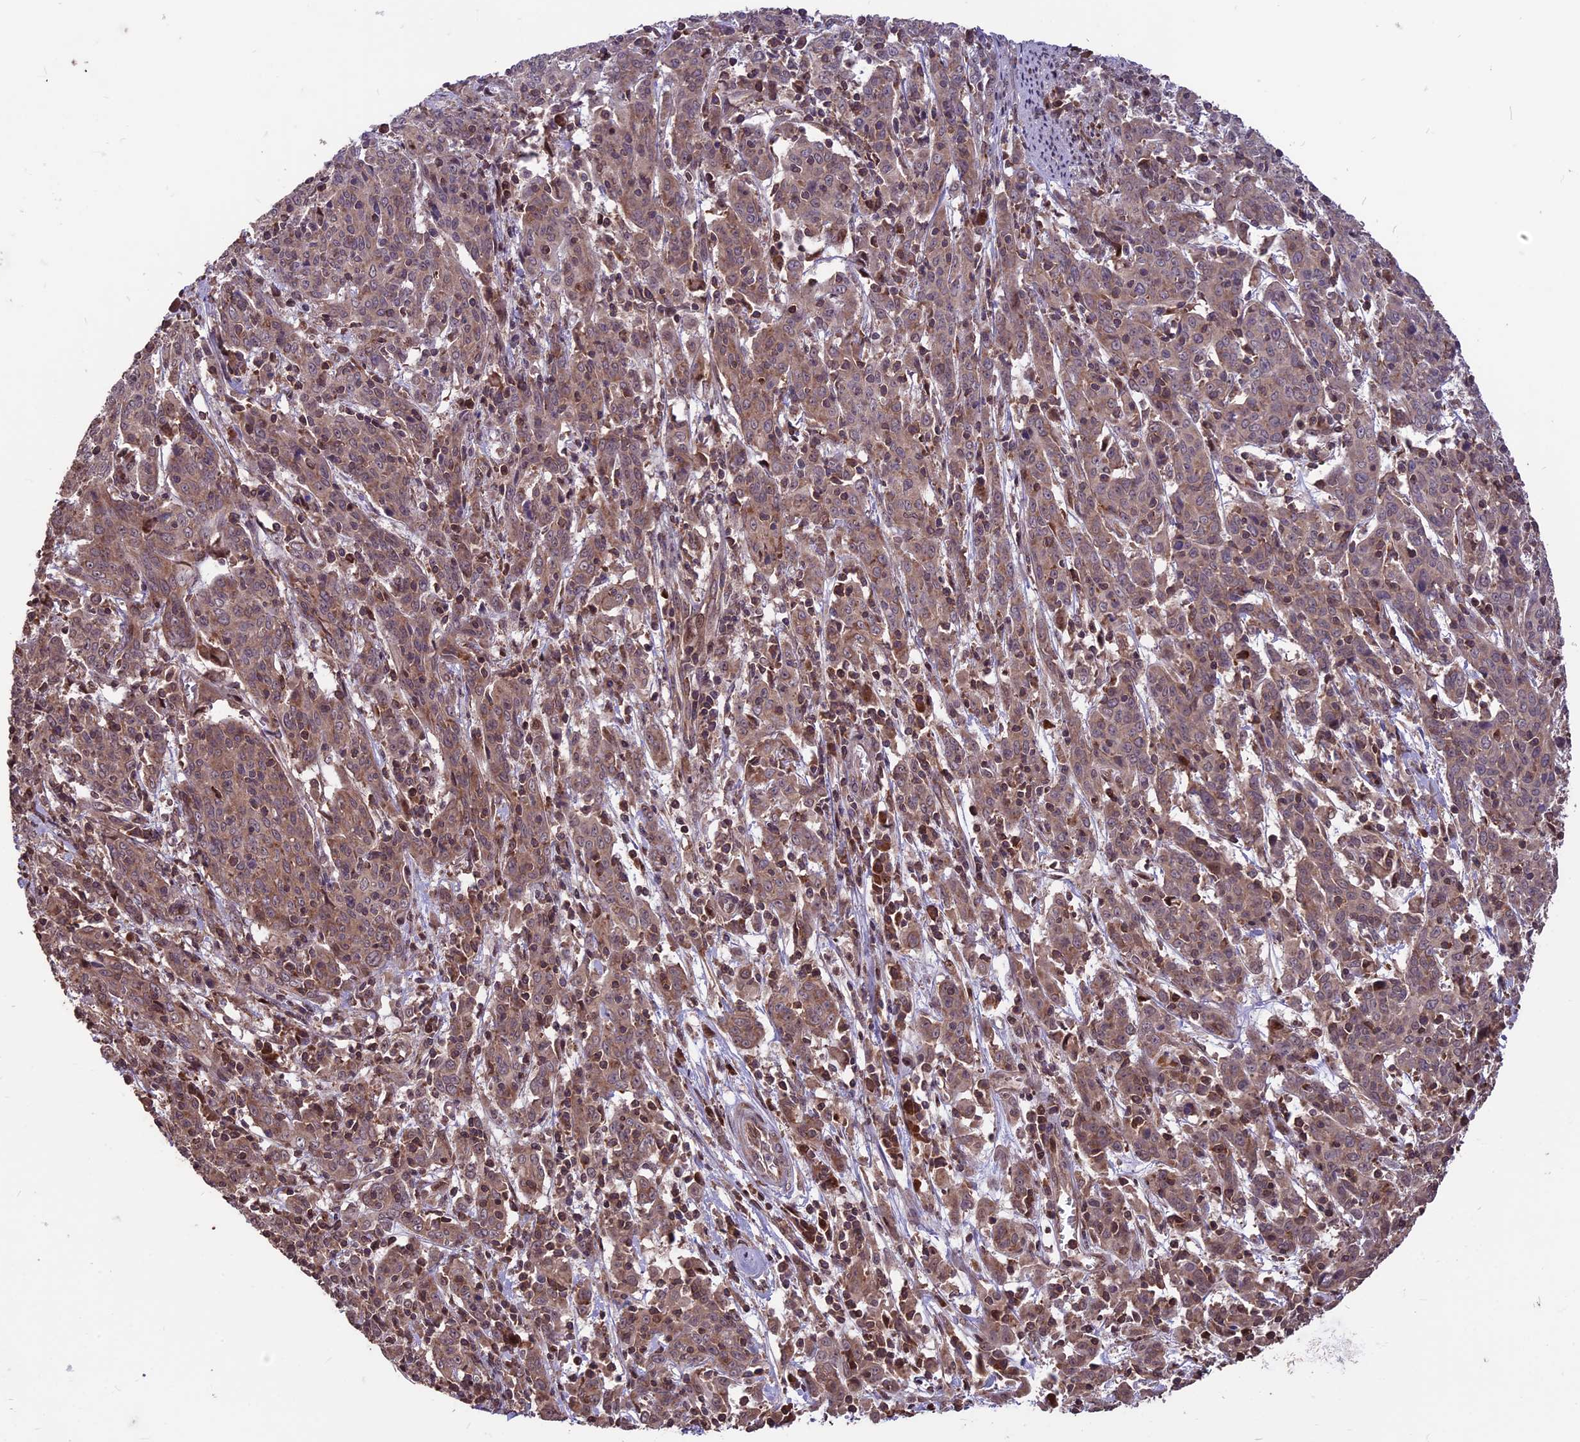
{"staining": {"intensity": "weak", "quantity": ">75%", "location": "cytoplasmic/membranous,nuclear"}, "tissue": "cervical cancer", "cell_type": "Tumor cells", "image_type": "cancer", "snomed": [{"axis": "morphology", "description": "Squamous cell carcinoma, NOS"}, {"axis": "topography", "description": "Cervix"}], "caption": "The image reveals immunohistochemical staining of cervical cancer (squamous cell carcinoma). There is weak cytoplasmic/membranous and nuclear positivity is identified in approximately >75% of tumor cells. (brown staining indicates protein expression, while blue staining denotes nuclei).", "gene": "ZNF598", "patient": {"sex": "female", "age": 67}}